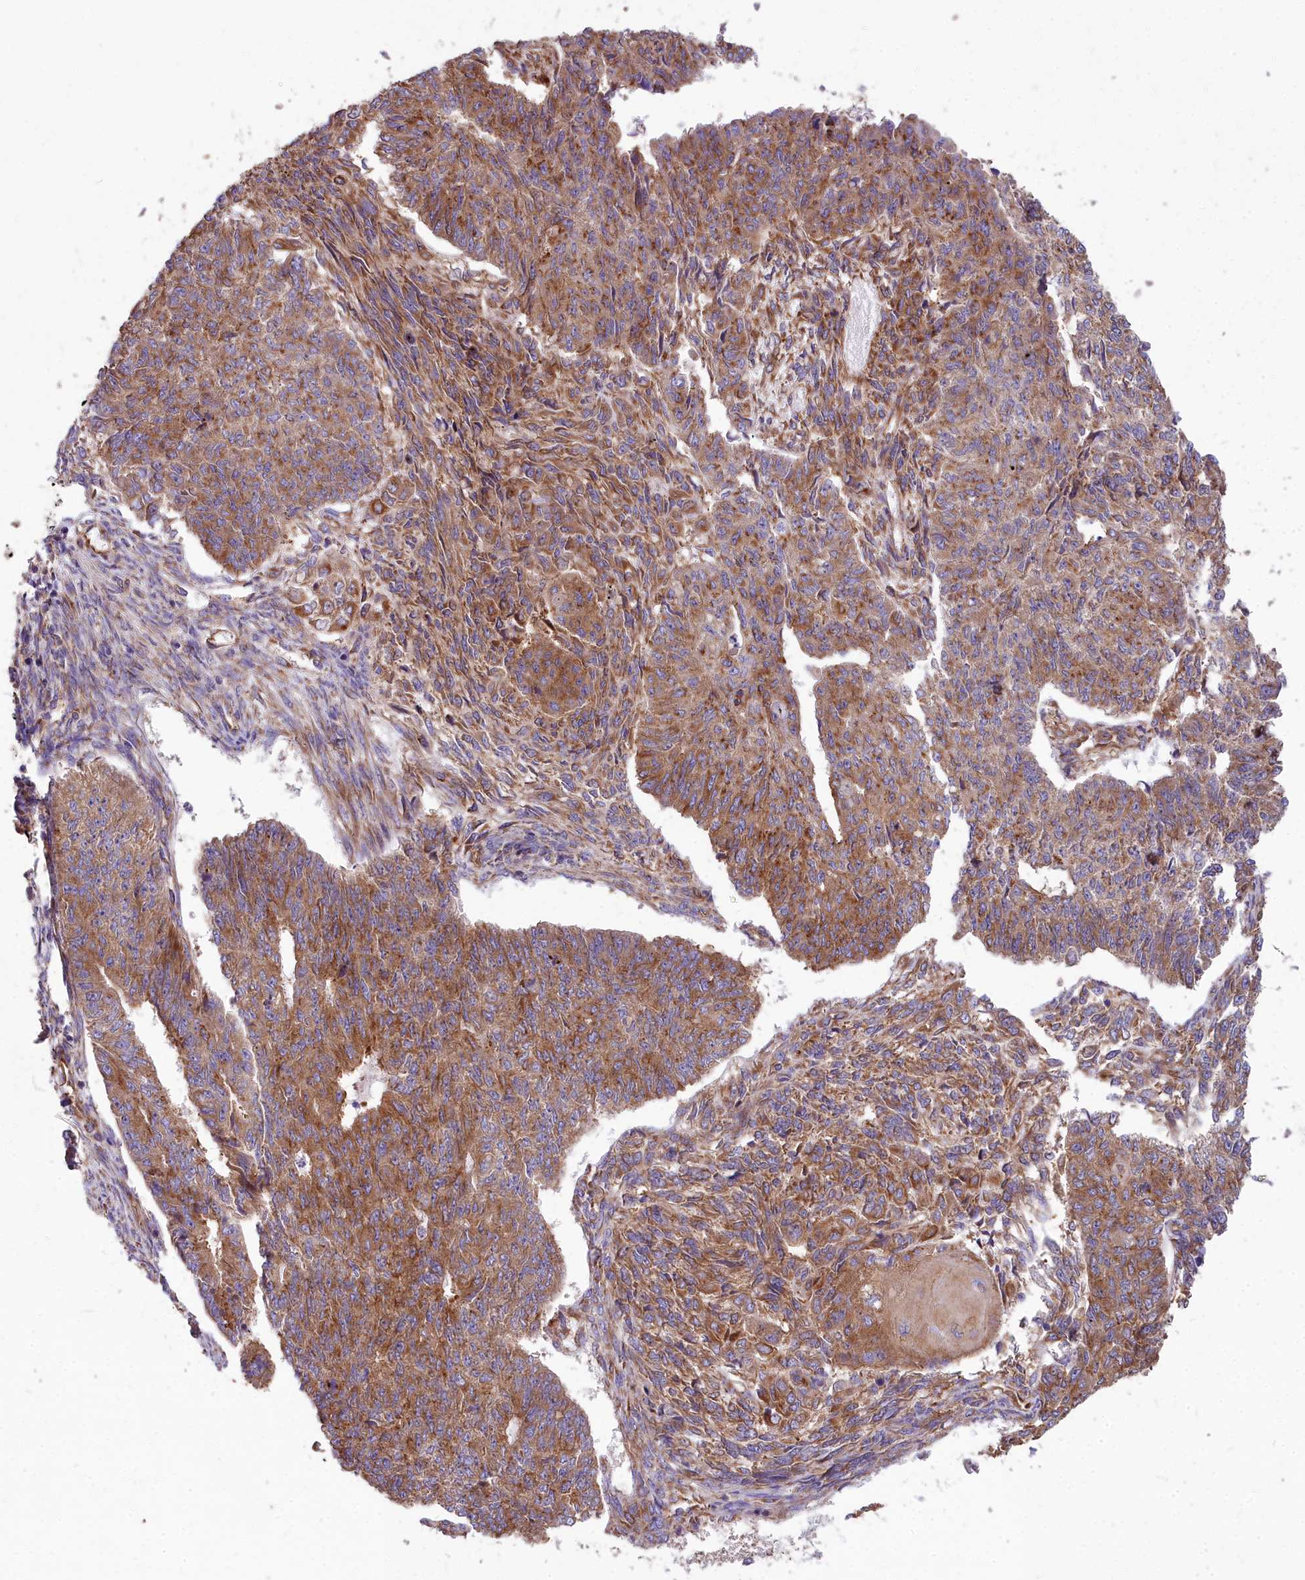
{"staining": {"intensity": "moderate", "quantity": ">75%", "location": "cytoplasmic/membranous"}, "tissue": "endometrial cancer", "cell_type": "Tumor cells", "image_type": "cancer", "snomed": [{"axis": "morphology", "description": "Adenocarcinoma, NOS"}, {"axis": "topography", "description": "Endometrium"}], "caption": "A brown stain shows moderate cytoplasmic/membranous staining of a protein in human endometrial cancer tumor cells. The staining was performed using DAB (3,3'-diaminobenzidine) to visualize the protein expression in brown, while the nuclei were stained in blue with hematoxylin (Magnification: 20x).", "gene": "DCTN3", "patient": {"sex": "female", "age": 32}}